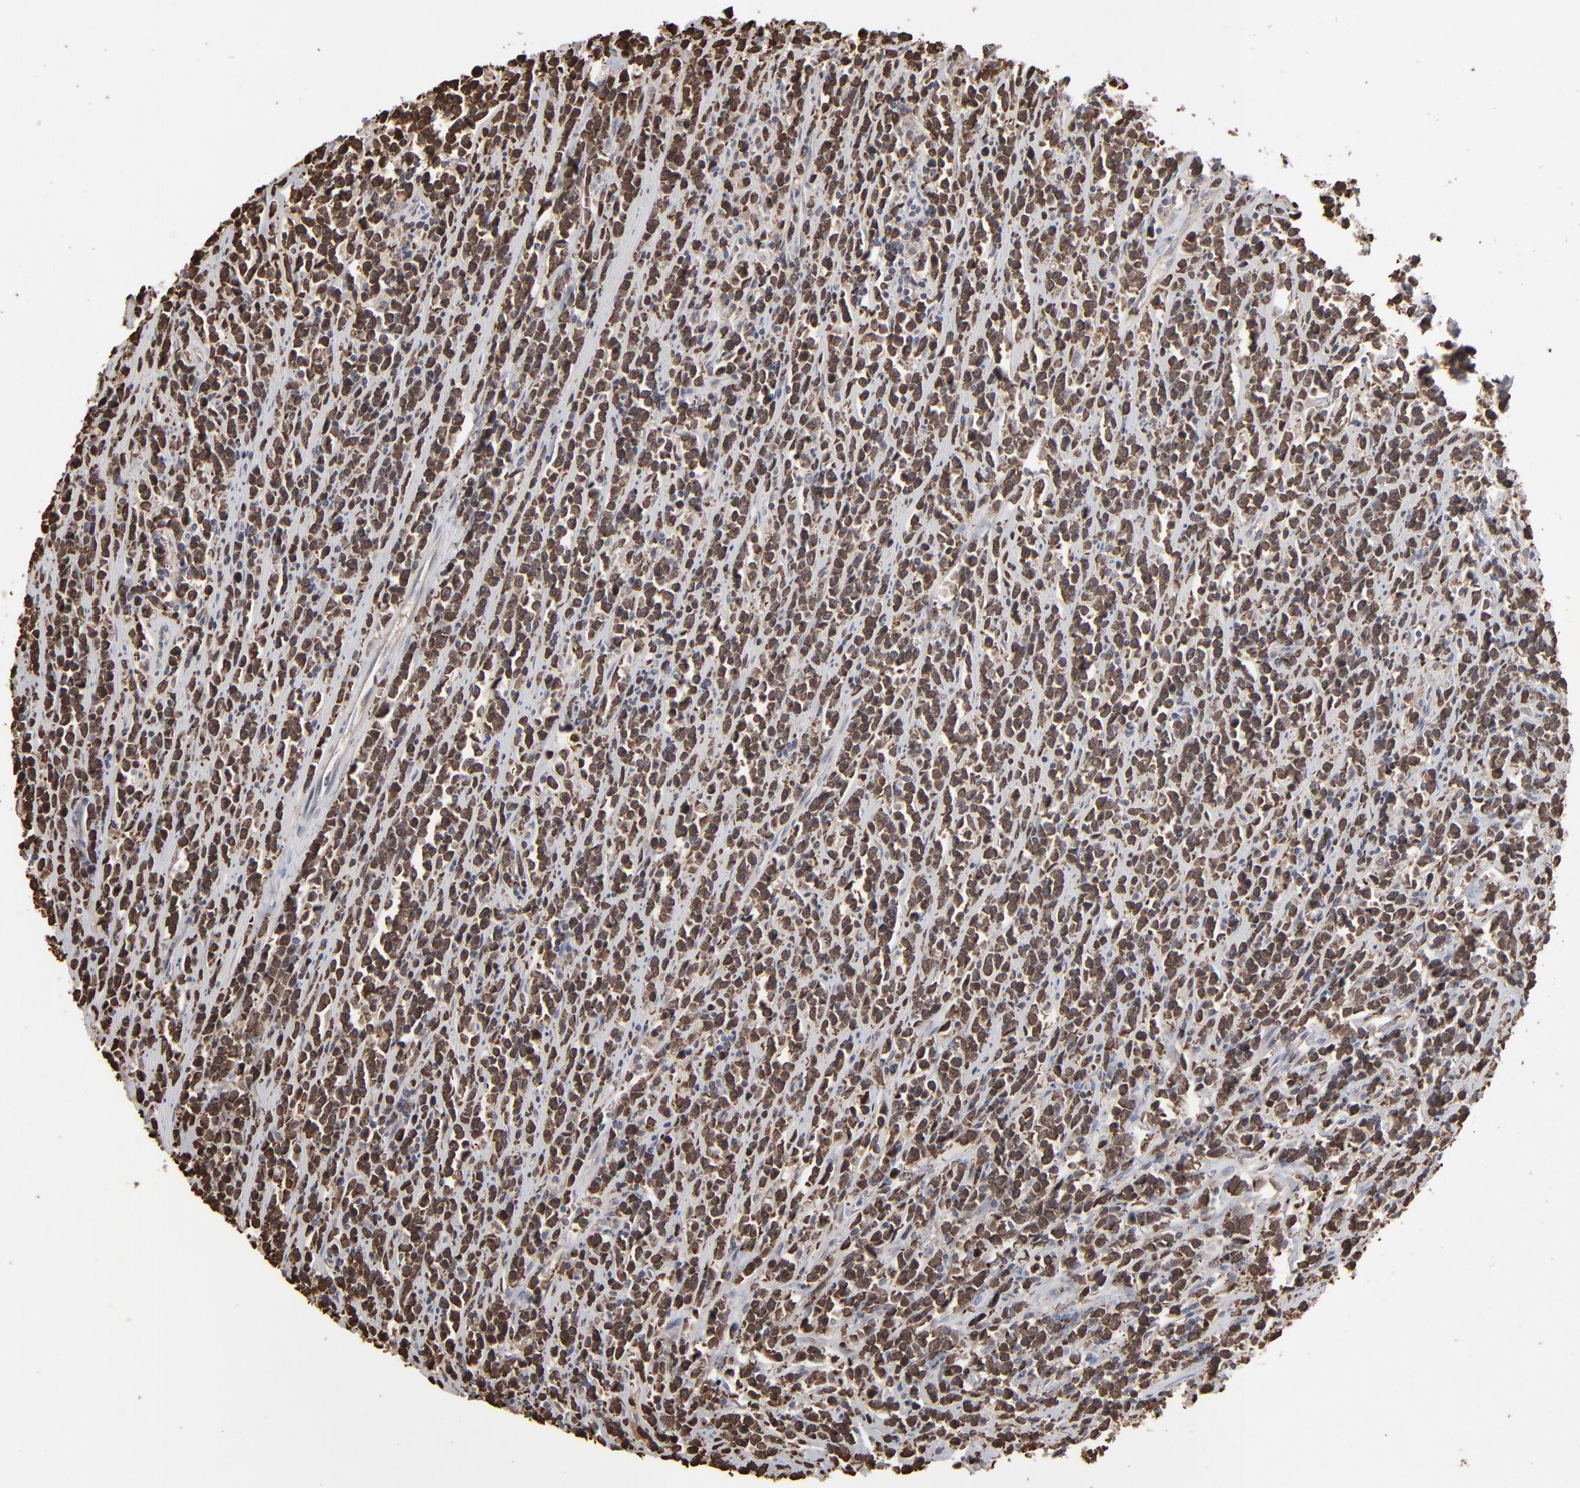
{"staining": {"intensity": "strong", "quantity": ">75%", "location": "cytoplasmic/membranous"}, "tissue": "lymphoma", "cell_type": "Tumor cells", "image_type": "cancer", "snomed": [{"axis": "morphology", "description": "Malignant lymphoma, non-Hodgkin's type, High grade"}, {"axis": "topography", "description": "Small intestine"}, {"axis": "topography", "description": "Colon"}], "caption": "Protein expression analysis of human lymphoma reveals strong cytoplasmic/membranous positivity in approximately >75% of tumor cells.", "gene": "NME1-NME2", "patient": {"sex": "male", "age": 8}}